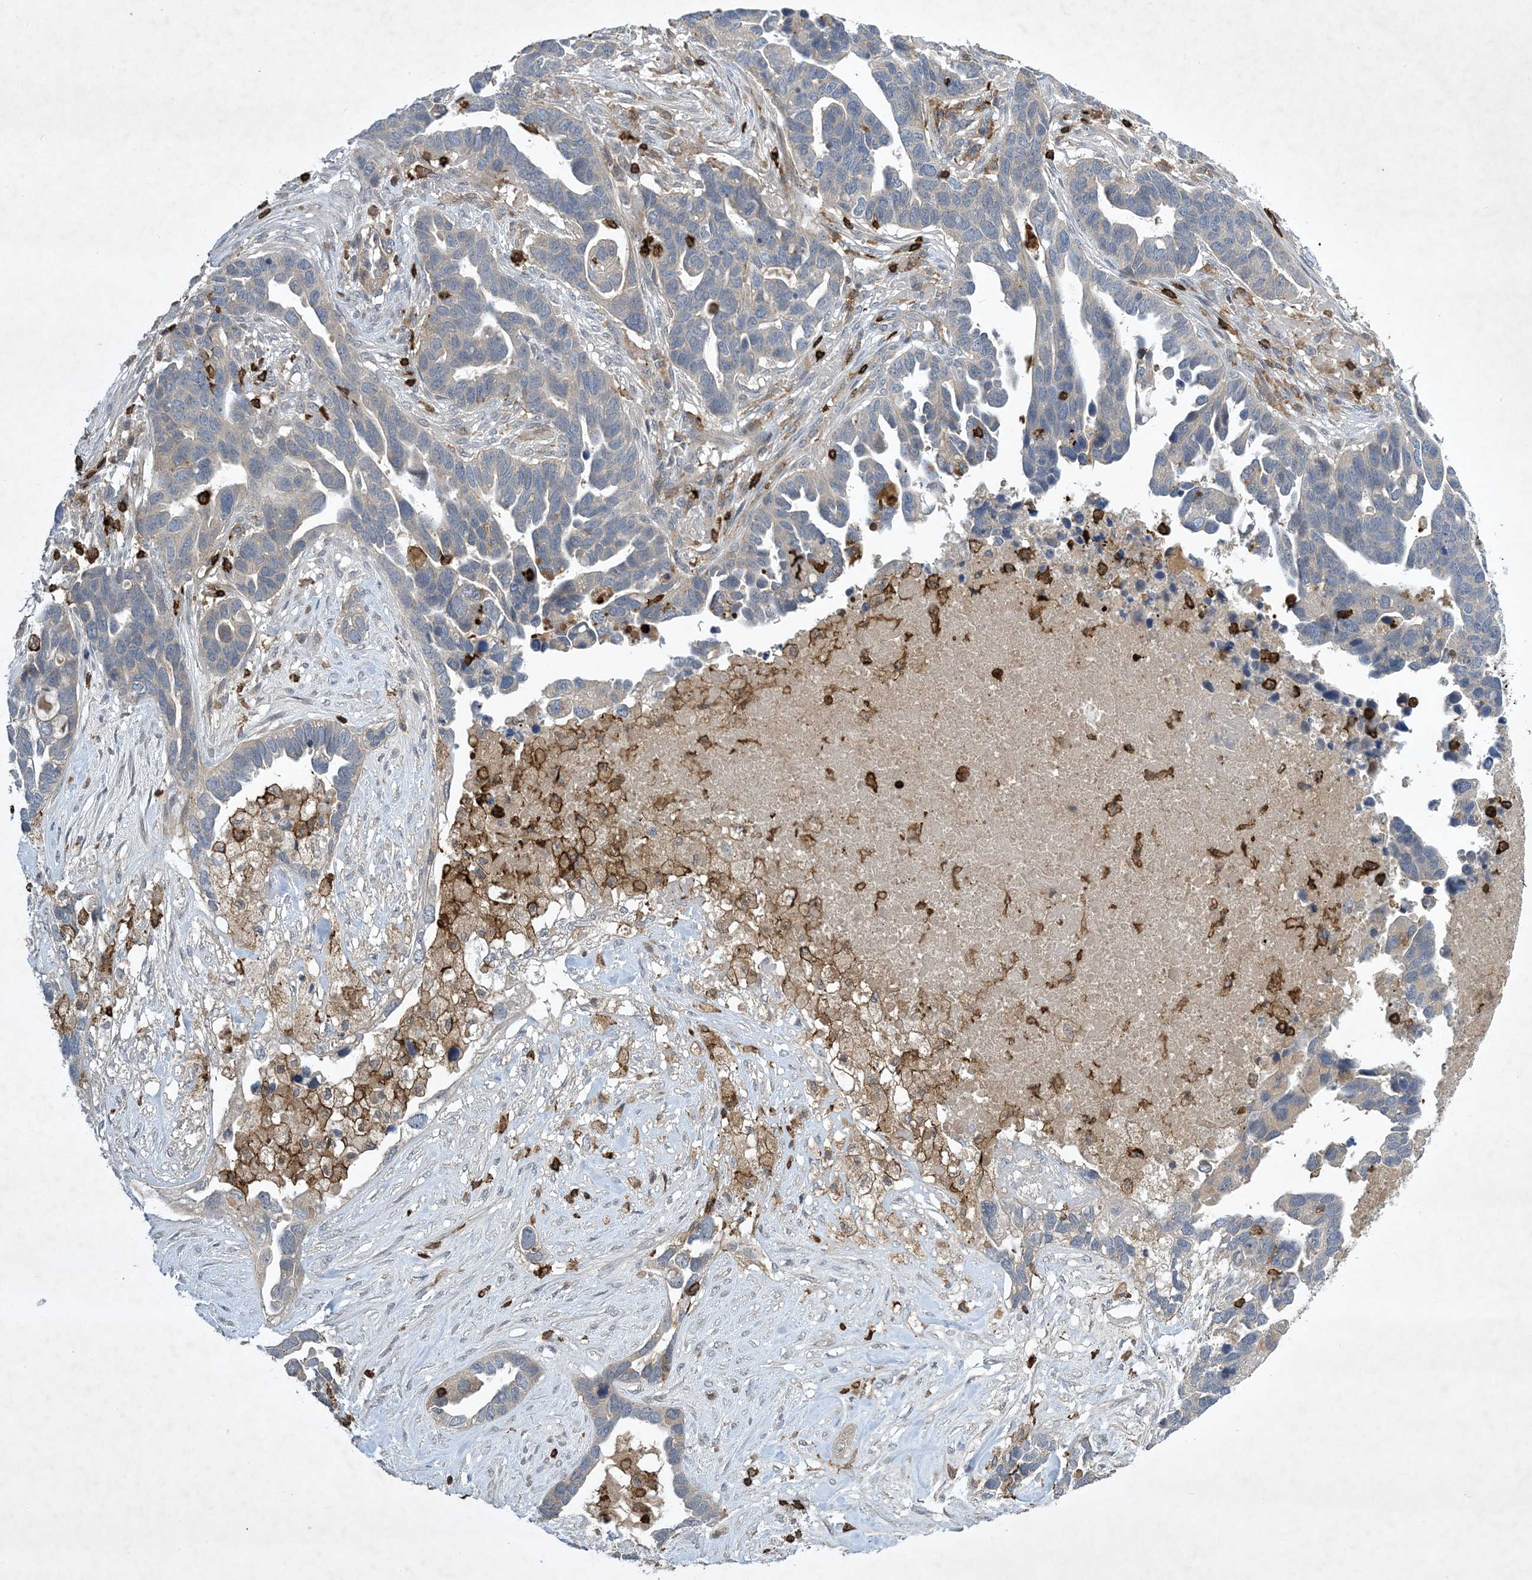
{"staining": {"intensity": "negative", "quantity": "none", "location": "none"}, "tissue": "ovarian cancer", "cell_type": "Tumor cells", "image_type": "cancer", "snomed": [{"axis": "morphology", "description": "Cystadenocarcinoma, serous, NOS"}, {"axis": "topography", "description": "Ovary"}], "caption": "This is an IHC micrograph of human ovarian cancer (serous cystadenocarcinoma). There is no positivity in tumor cells.", "gene": "AK9", "patient": {"sex": "female", "age": 54}}